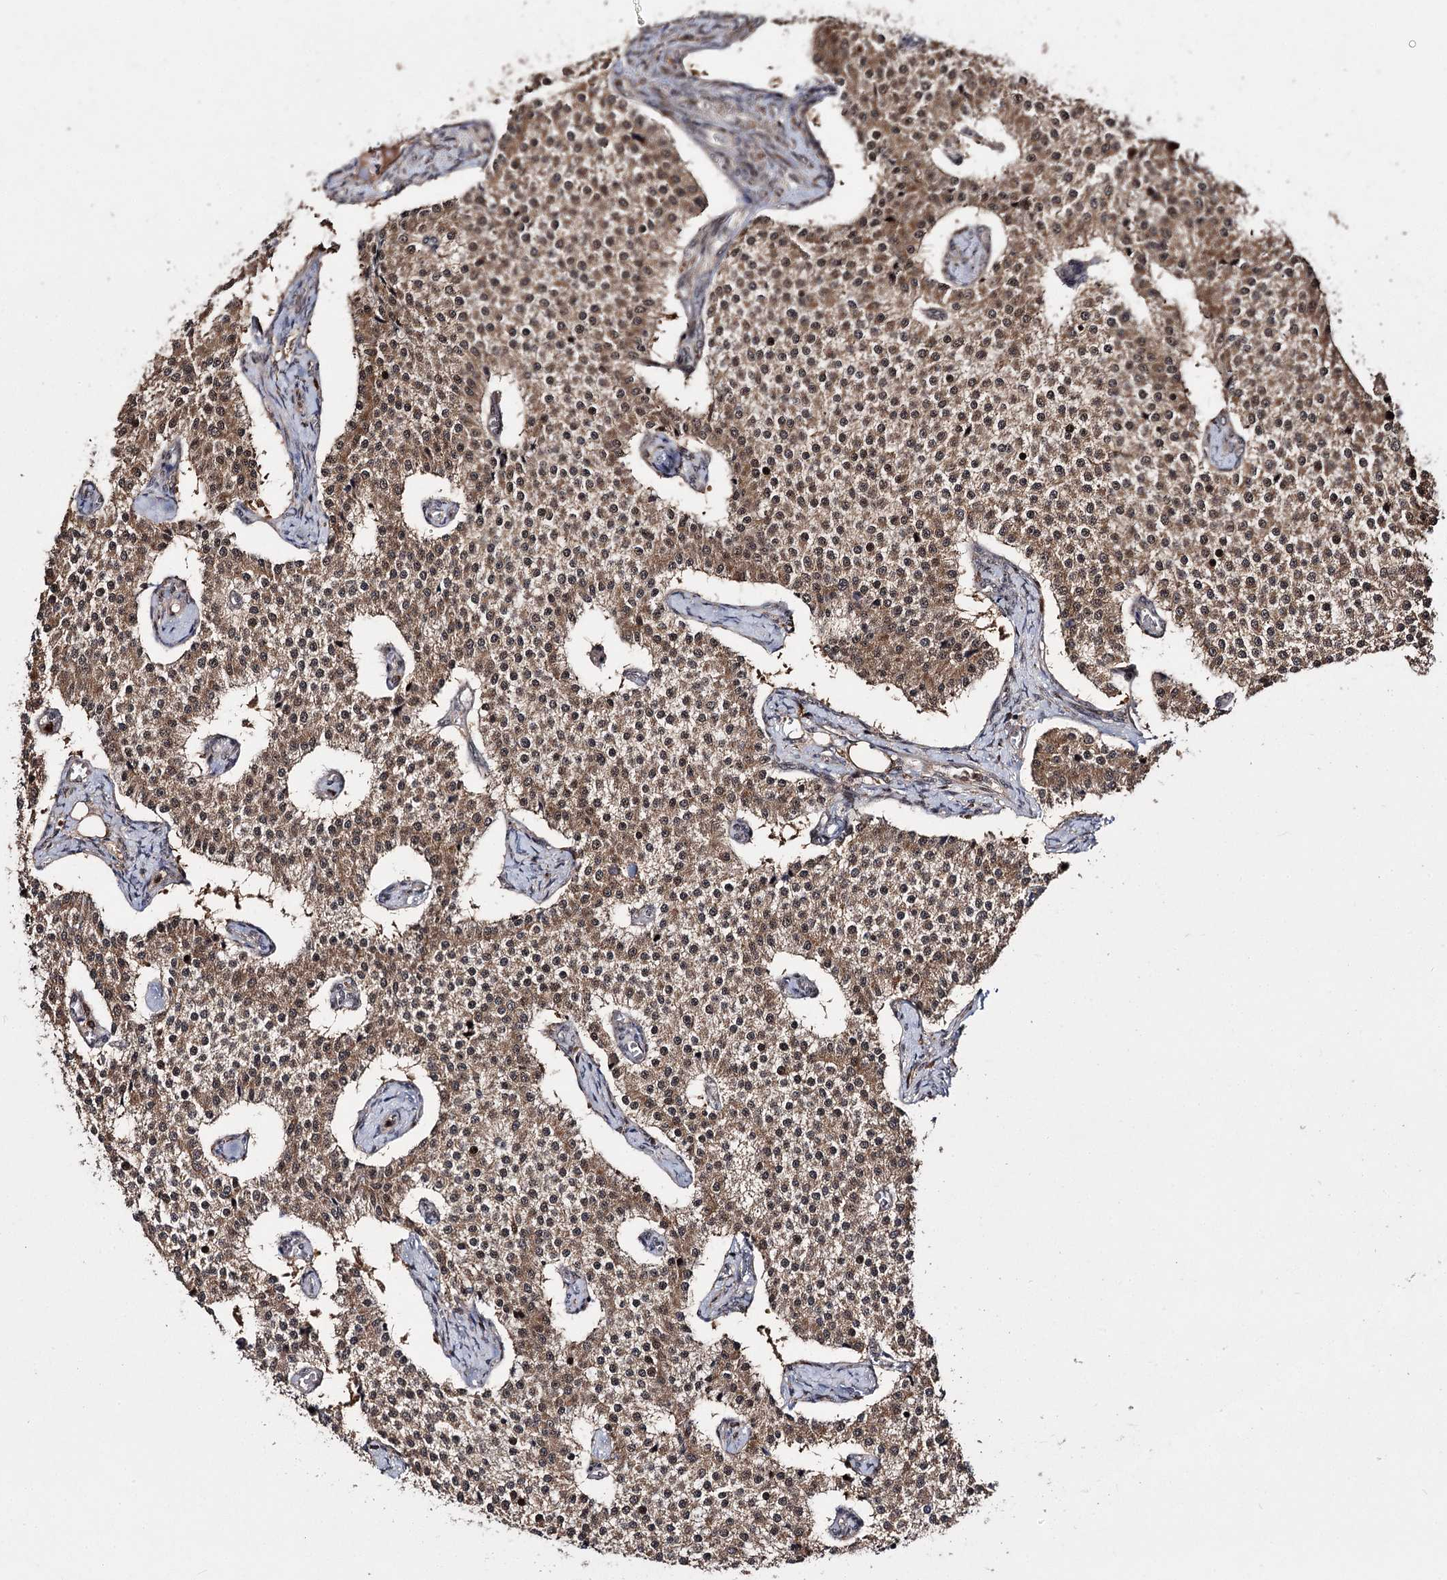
{"staining": {"intensity": "moderate", "quantity": ">75%", "location": "cytoplasmic/membranous,nuclear"}, "tissue": "carcinoid", "cell_type": "Tumor cells", "image_type": "cancer", "snomed": [{"axis": "morphology", "description": "Carcinoid, malignant, NOS"}, {"axis": "topography", "description": "Colon"}], "caption": "Malignant carcinoid stained with a brown dye displays moderate cytoplasmic/membranous and nuclear positive expression in about >75% of tumor cells.", "gene": "MKNK2", "patient": {"sex": "female", "age": 52}}